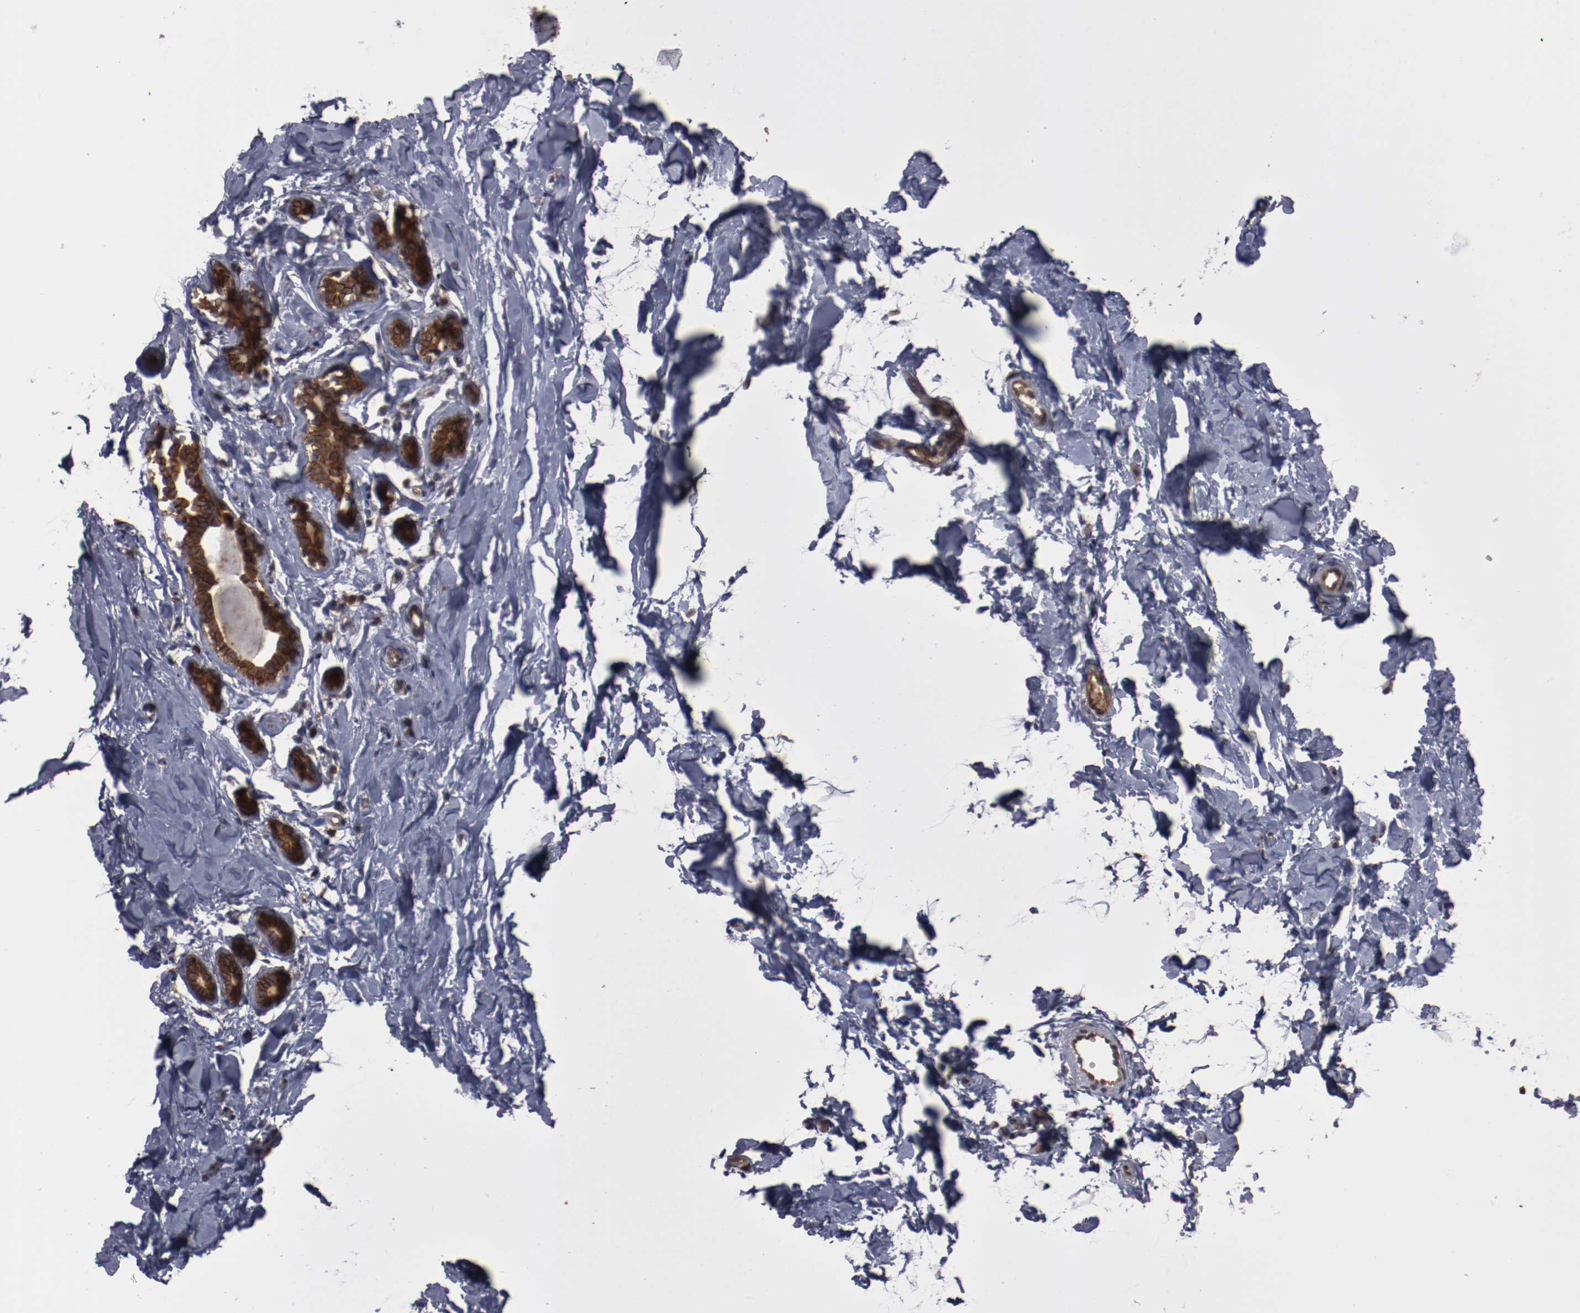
{"staining": {"intensity": "negative", "quantity": "none", "location": "none"}, "tissue": "breast", "cell_type": "Adipocytes", "image_type": "normal", "snomed": [{"axis": "morphology", "description": "Normal tissue, NOS"}, {"axis": "topography", "description": "Breast"}], "caption": "Image shows no protein staining in adipocytes of benign breast.", "gene": "RPS6KA6", "patient": {"sex": "female", "age": 23}}